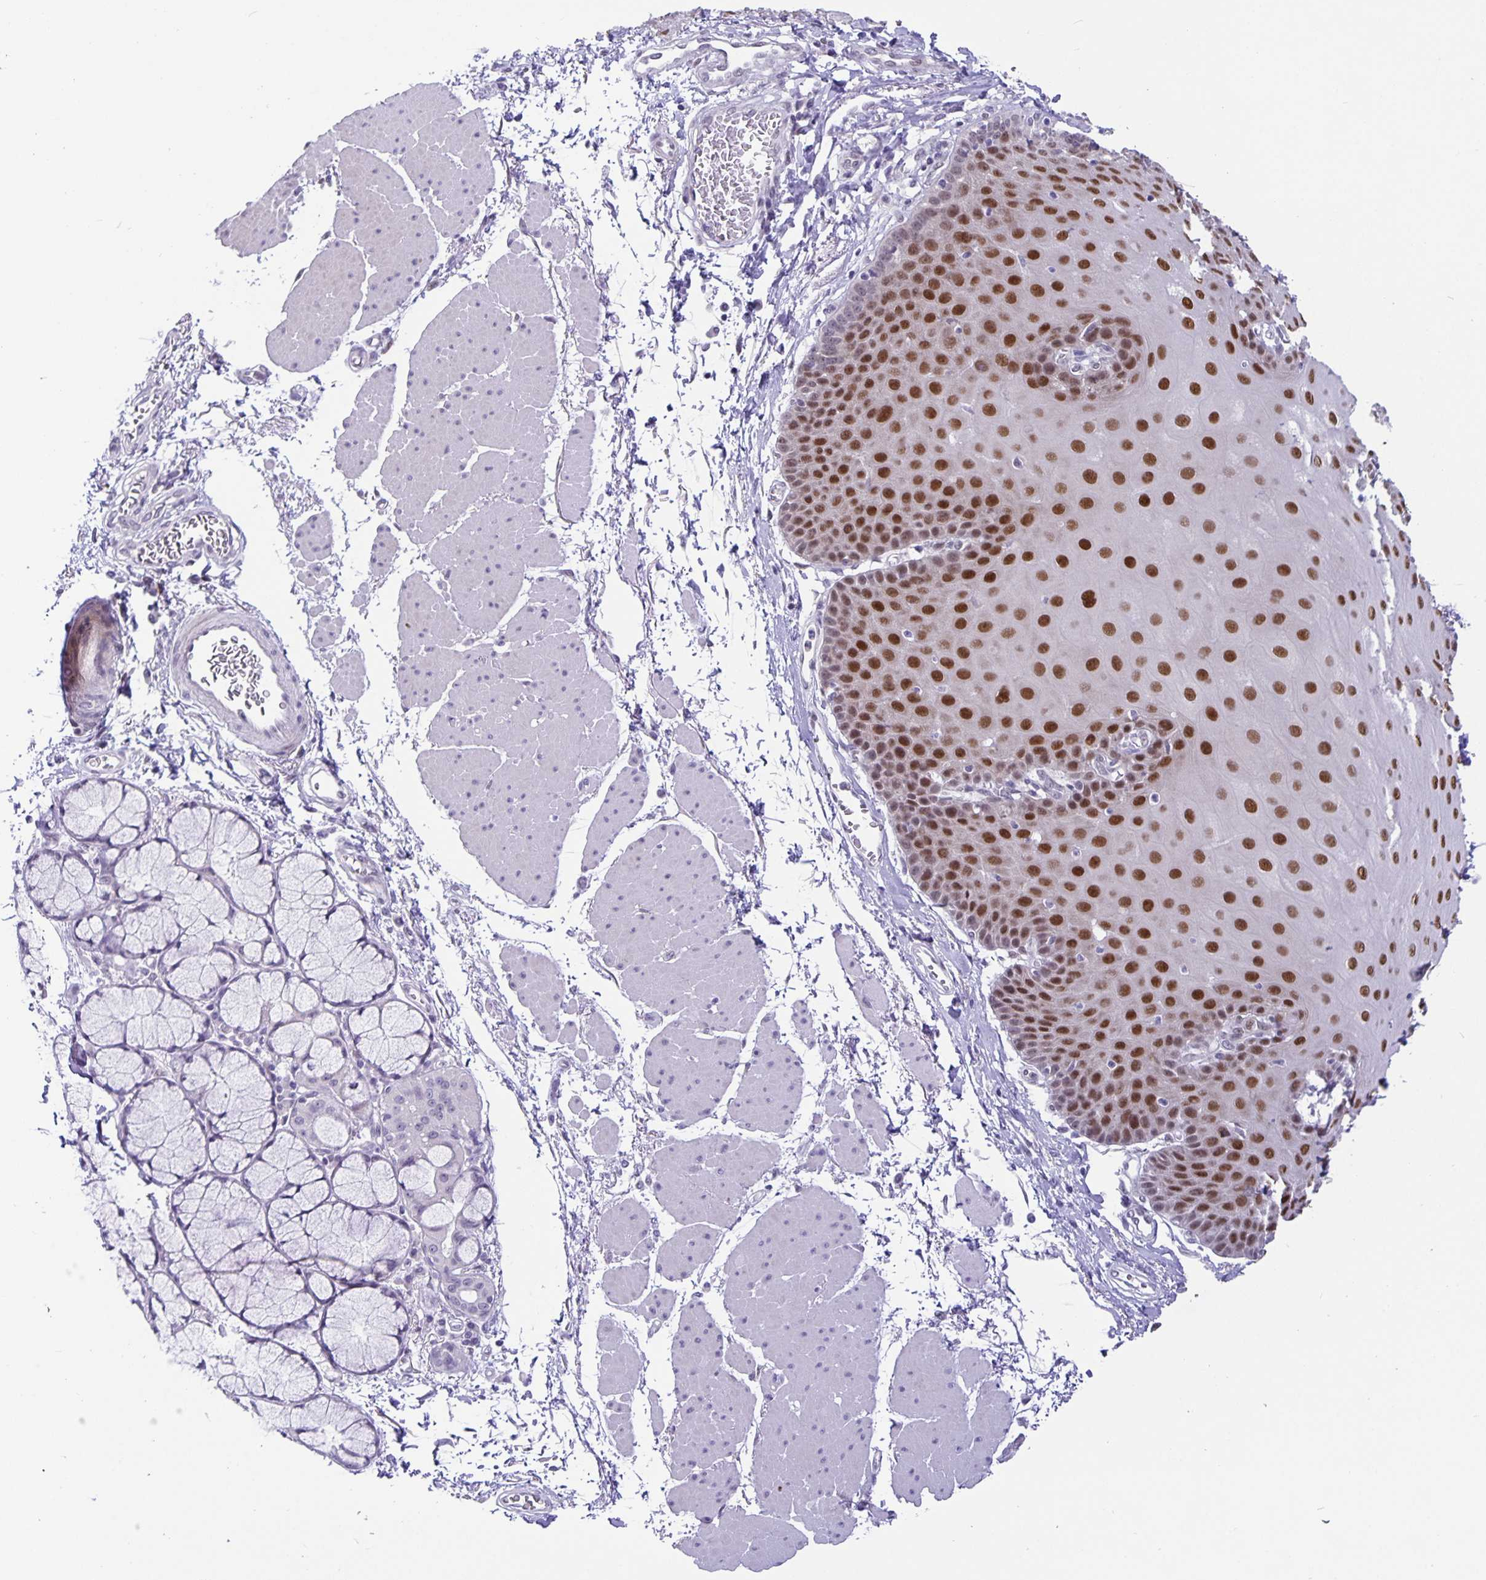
{"staining": {"intensity": "moderate", "quantity": ">75%", "location": "nuclear"}, "tissue": "esophagus", "cell_type": "Squamous epithelial cells", "image_type": "normal", "snomed": [{"axis": "morphology", "description": "Normal tissue, NOS"}, {"axis": "topography", "description": "Esophagus"}], "caption": "DAB (3,3'-diaminobenzidine) immunohistochemical staining of normal esophagus reveals moderate nuclear protein expression in approximately >75% of squamous epithelial cells. Nuclei are stained in blue.", "gene": "FOSL2", "patient": {"sex": "female", "age": 81}}